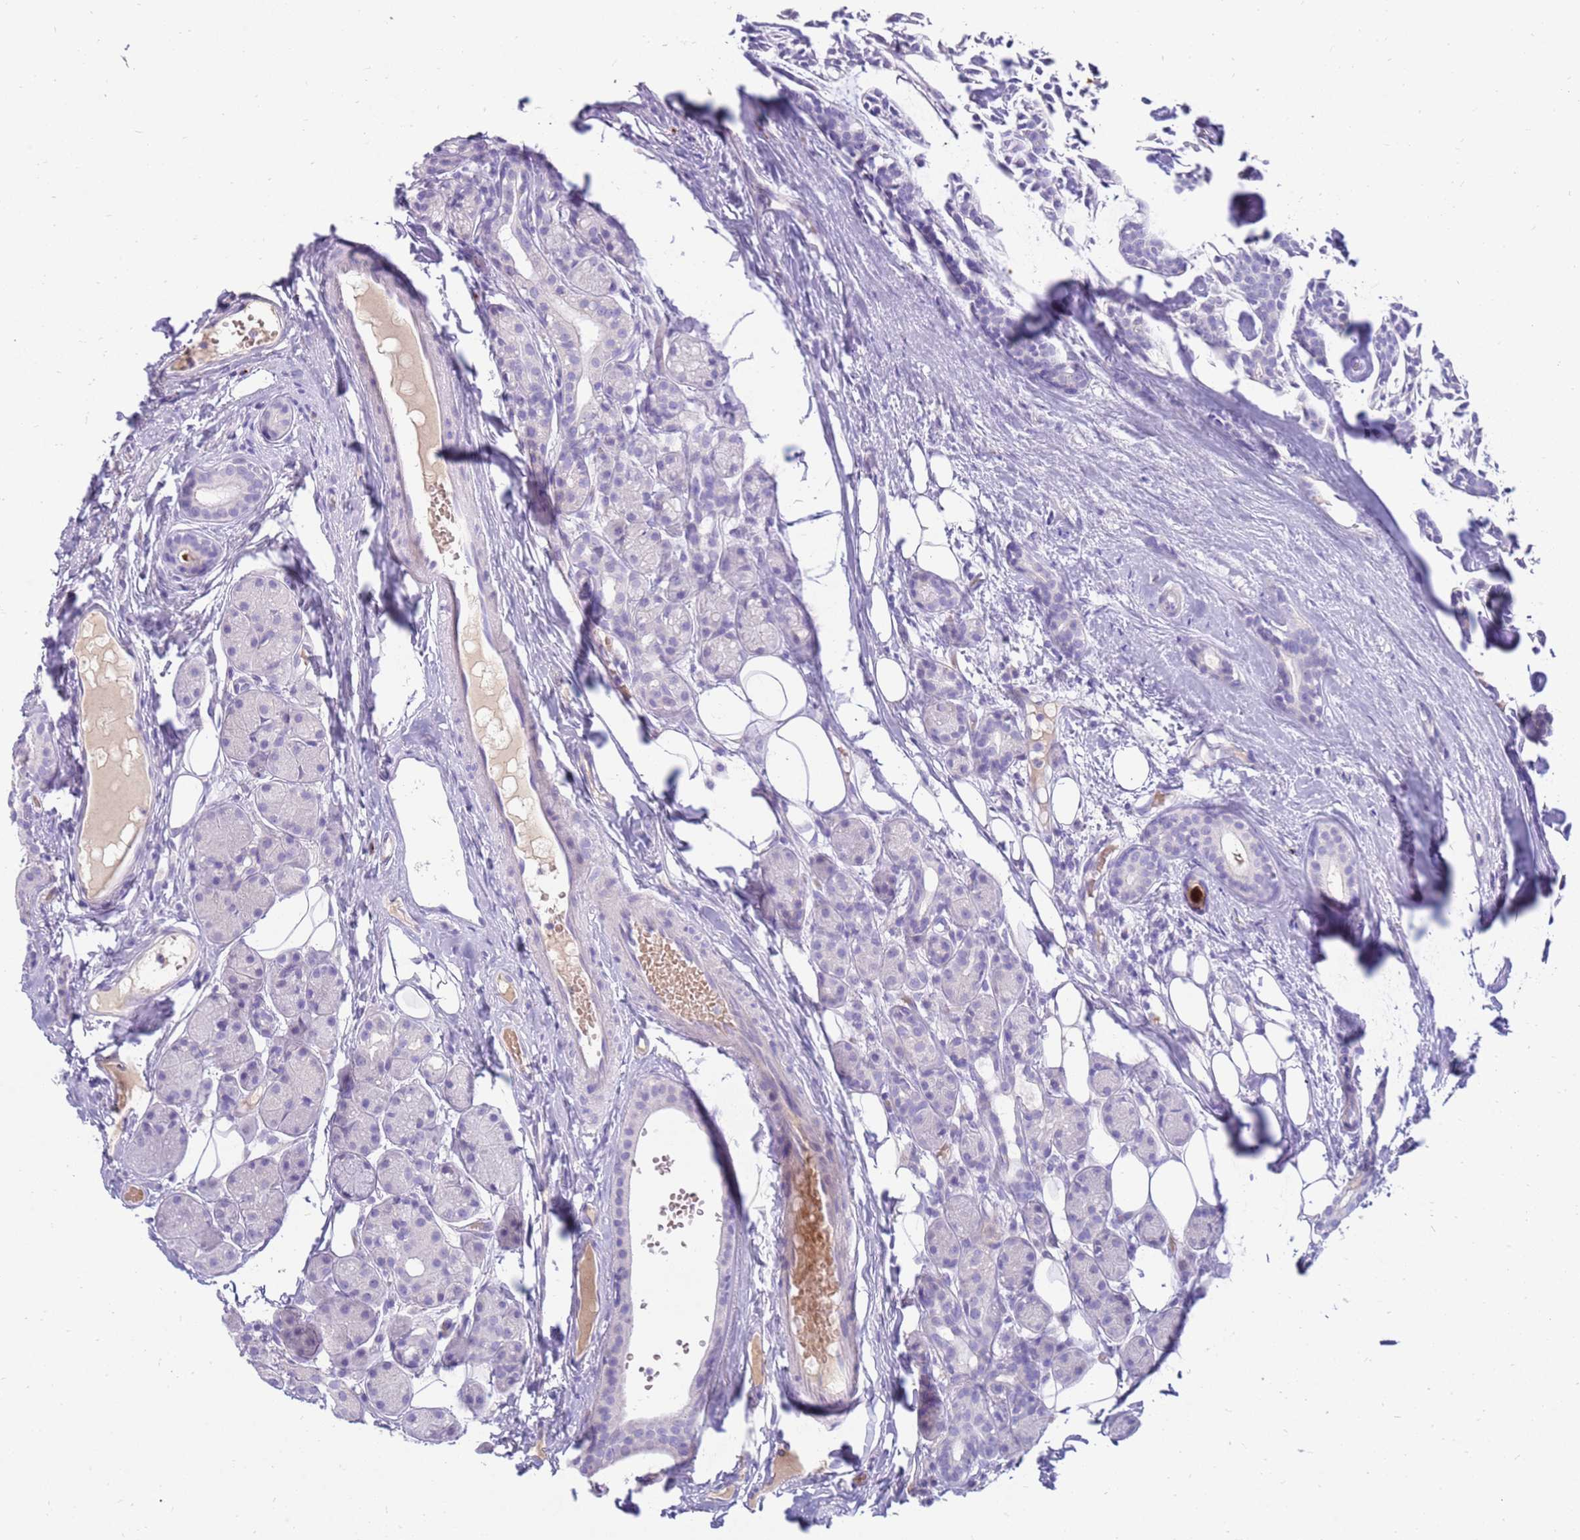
{"staining": {"intensity": "negative", "quantity": "none", "location": "none"}, "tissue": "head and neck cancer", "cell_type": "Tumor cells", "image_type": "cancer", "snomed": [{"axis": "morphology", "description": "Adenocarcinoma, NOS"}, {"axis": "topography", "description": "Salivary gland"}, {"axis": "topography", "description": "Head-Neck"}], "caption": "Head and neck adenocarcinoma was stained to show a protein in brown. There is no significant staining in tumor cells. (DAB (3,3'-diaminobenzidine) IHC with hematoxylin counter stain).", "gene": "EVPLL", "patient": {"sex": "male", "age": 55}}